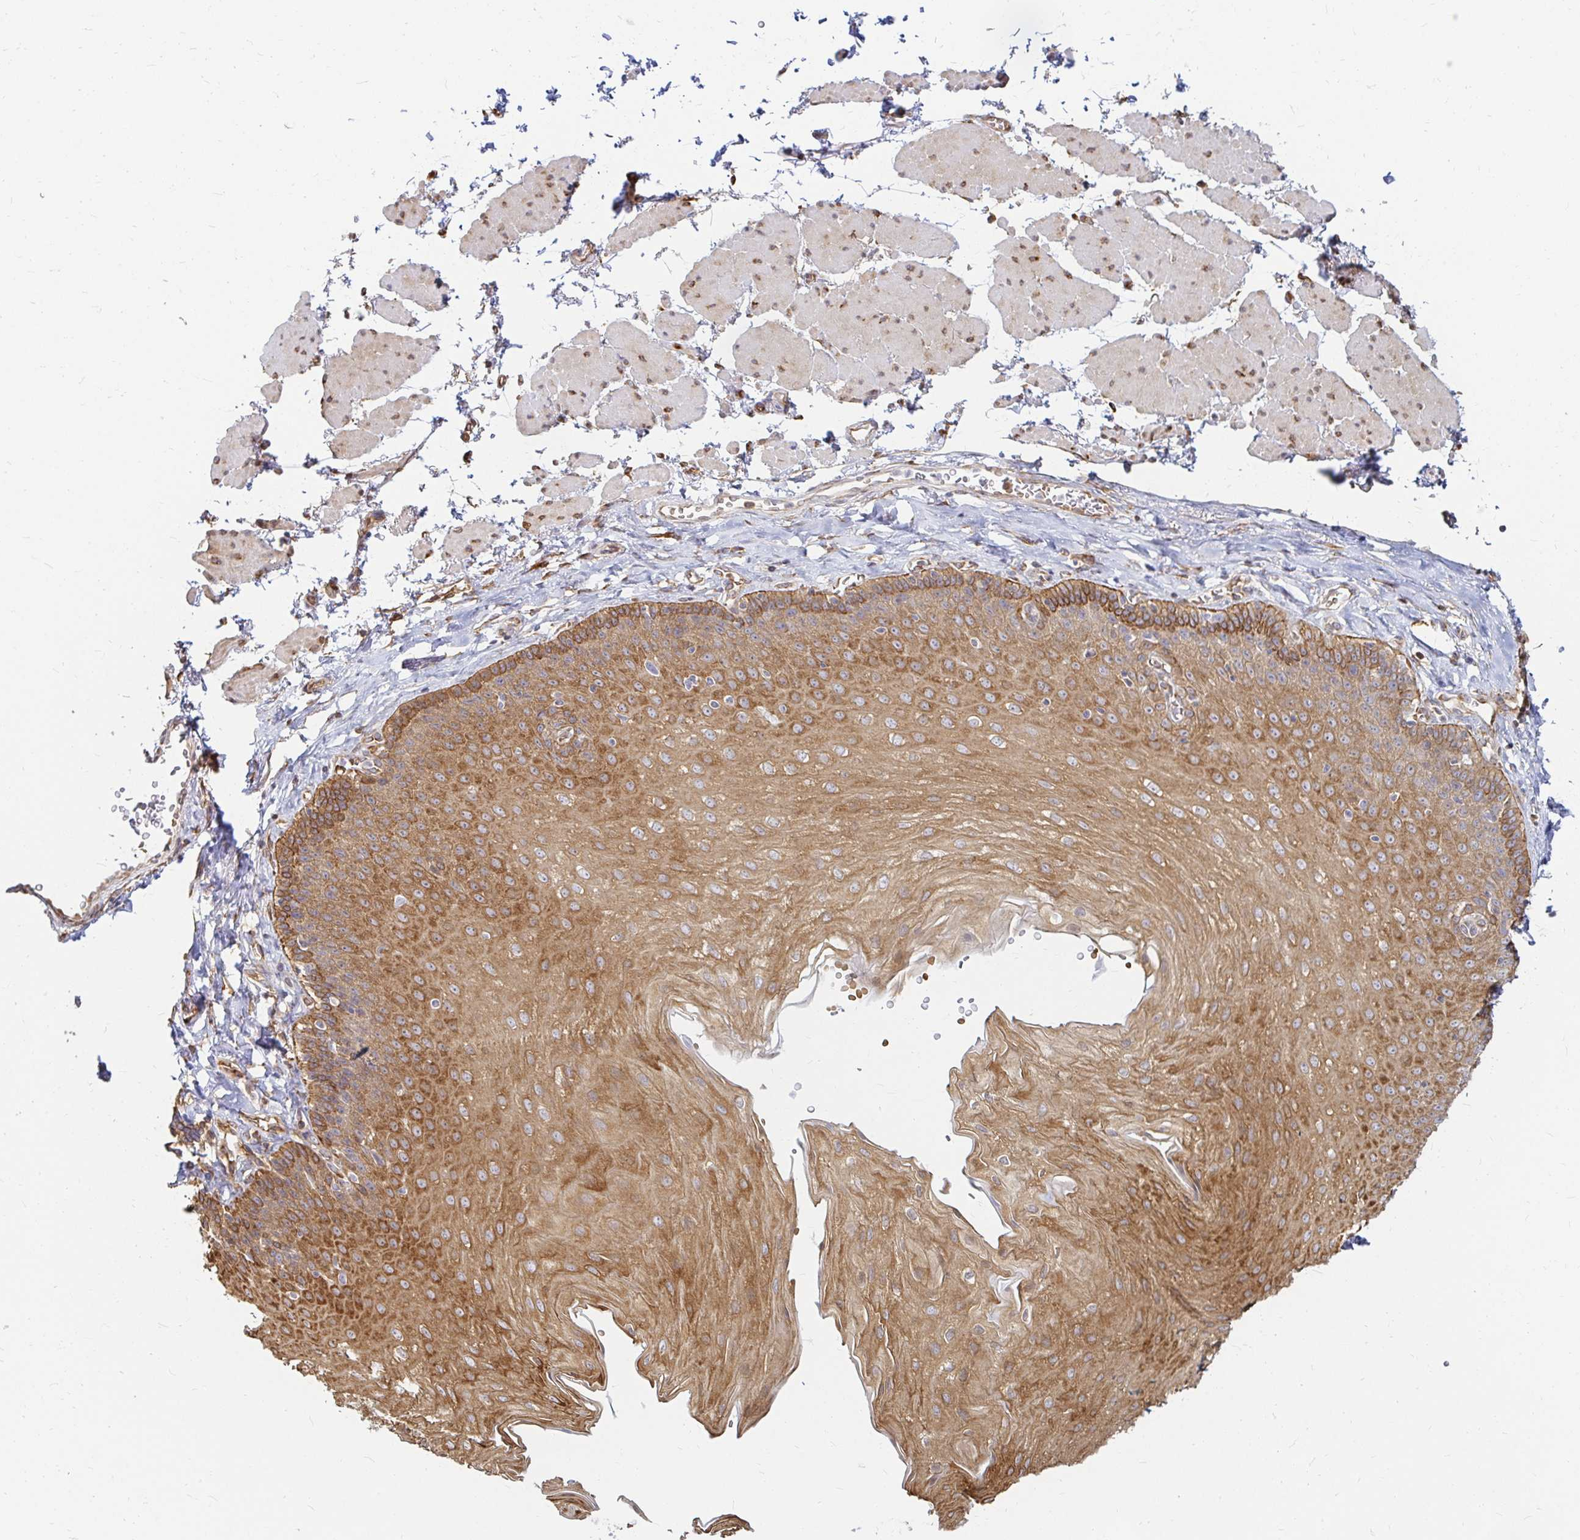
{"staining": {"intensity": "moderate", "quantity": ">75%", "location": "cytoplasmic/membranous"}, "tissue": "esophagus", "cell_type": "Squamous epithelial cells", "image_type": "normal", "snomed": [{"axis": "morphology", "description": "Normal tissue, NOS"}, {"axis": "topography", "description": "Esophagus"}], "caption": "High-power microscopy captured an IHC micrograph of unremarkable esophagus, revealing moderate cytoplasmic/membranous expression in approximately >75% of squamous epithelial cells.", "gene": "CAST", "patient": {"sex": "female", "age": 81}}